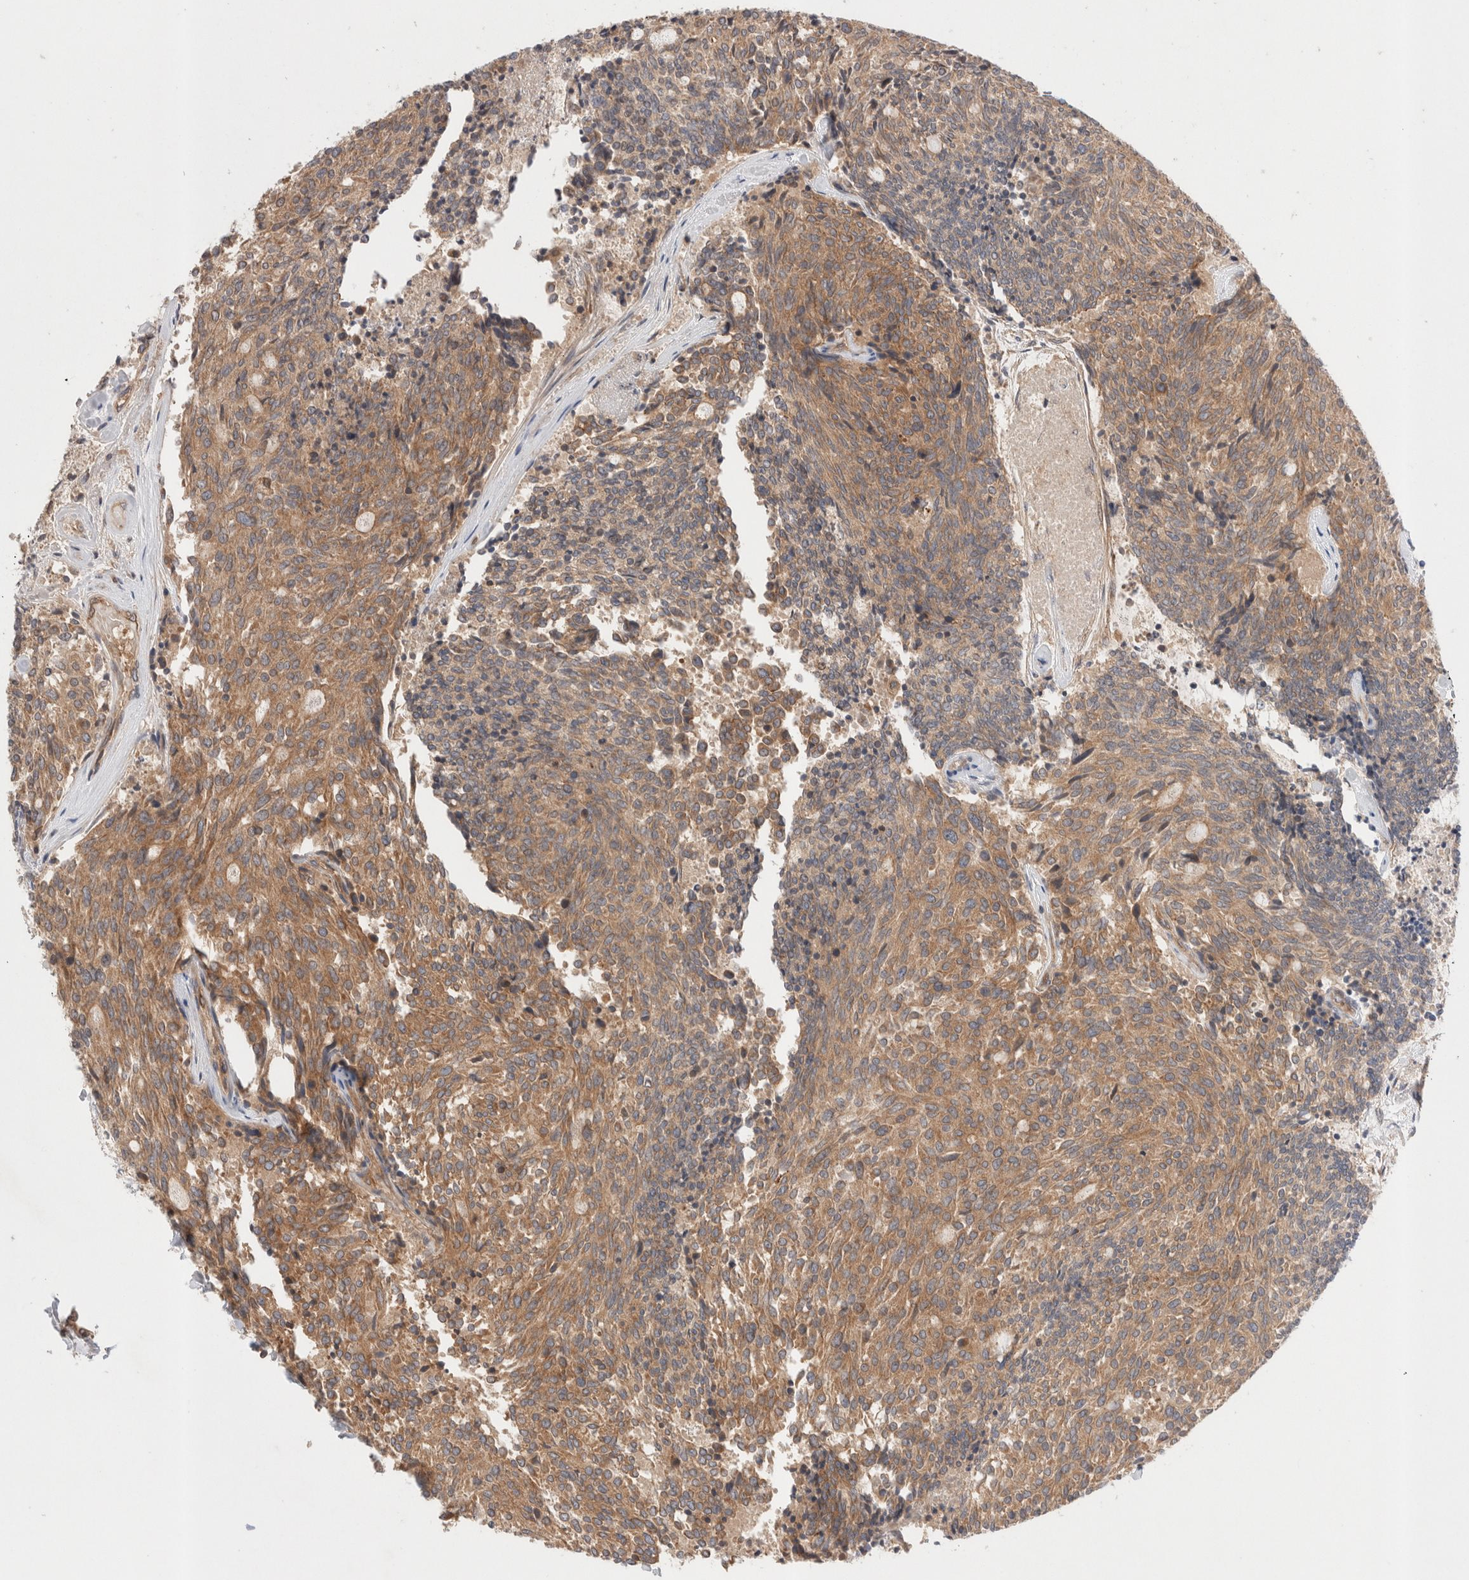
{"staining": {"intensity": "moderate", "quantity": ">75%", "location": "cytoplasmic/membranous"}, "tissue": "carcinoid", "cell_type": "Tumor cells", "image_type": "cancer", "snomed": [{"axis": "morphology", "description": "Carcinoid, malignant, NOS"}, {"axis": "topography", "description": "Pancreas"}], "caption": "Protein analysis of carcinoid tissue reveals moderate cytoplasmic/membranous staining in about >75% of tumor cells.", "gene": "SIKE1", "patient": {"sex": "female", "age": 54}}